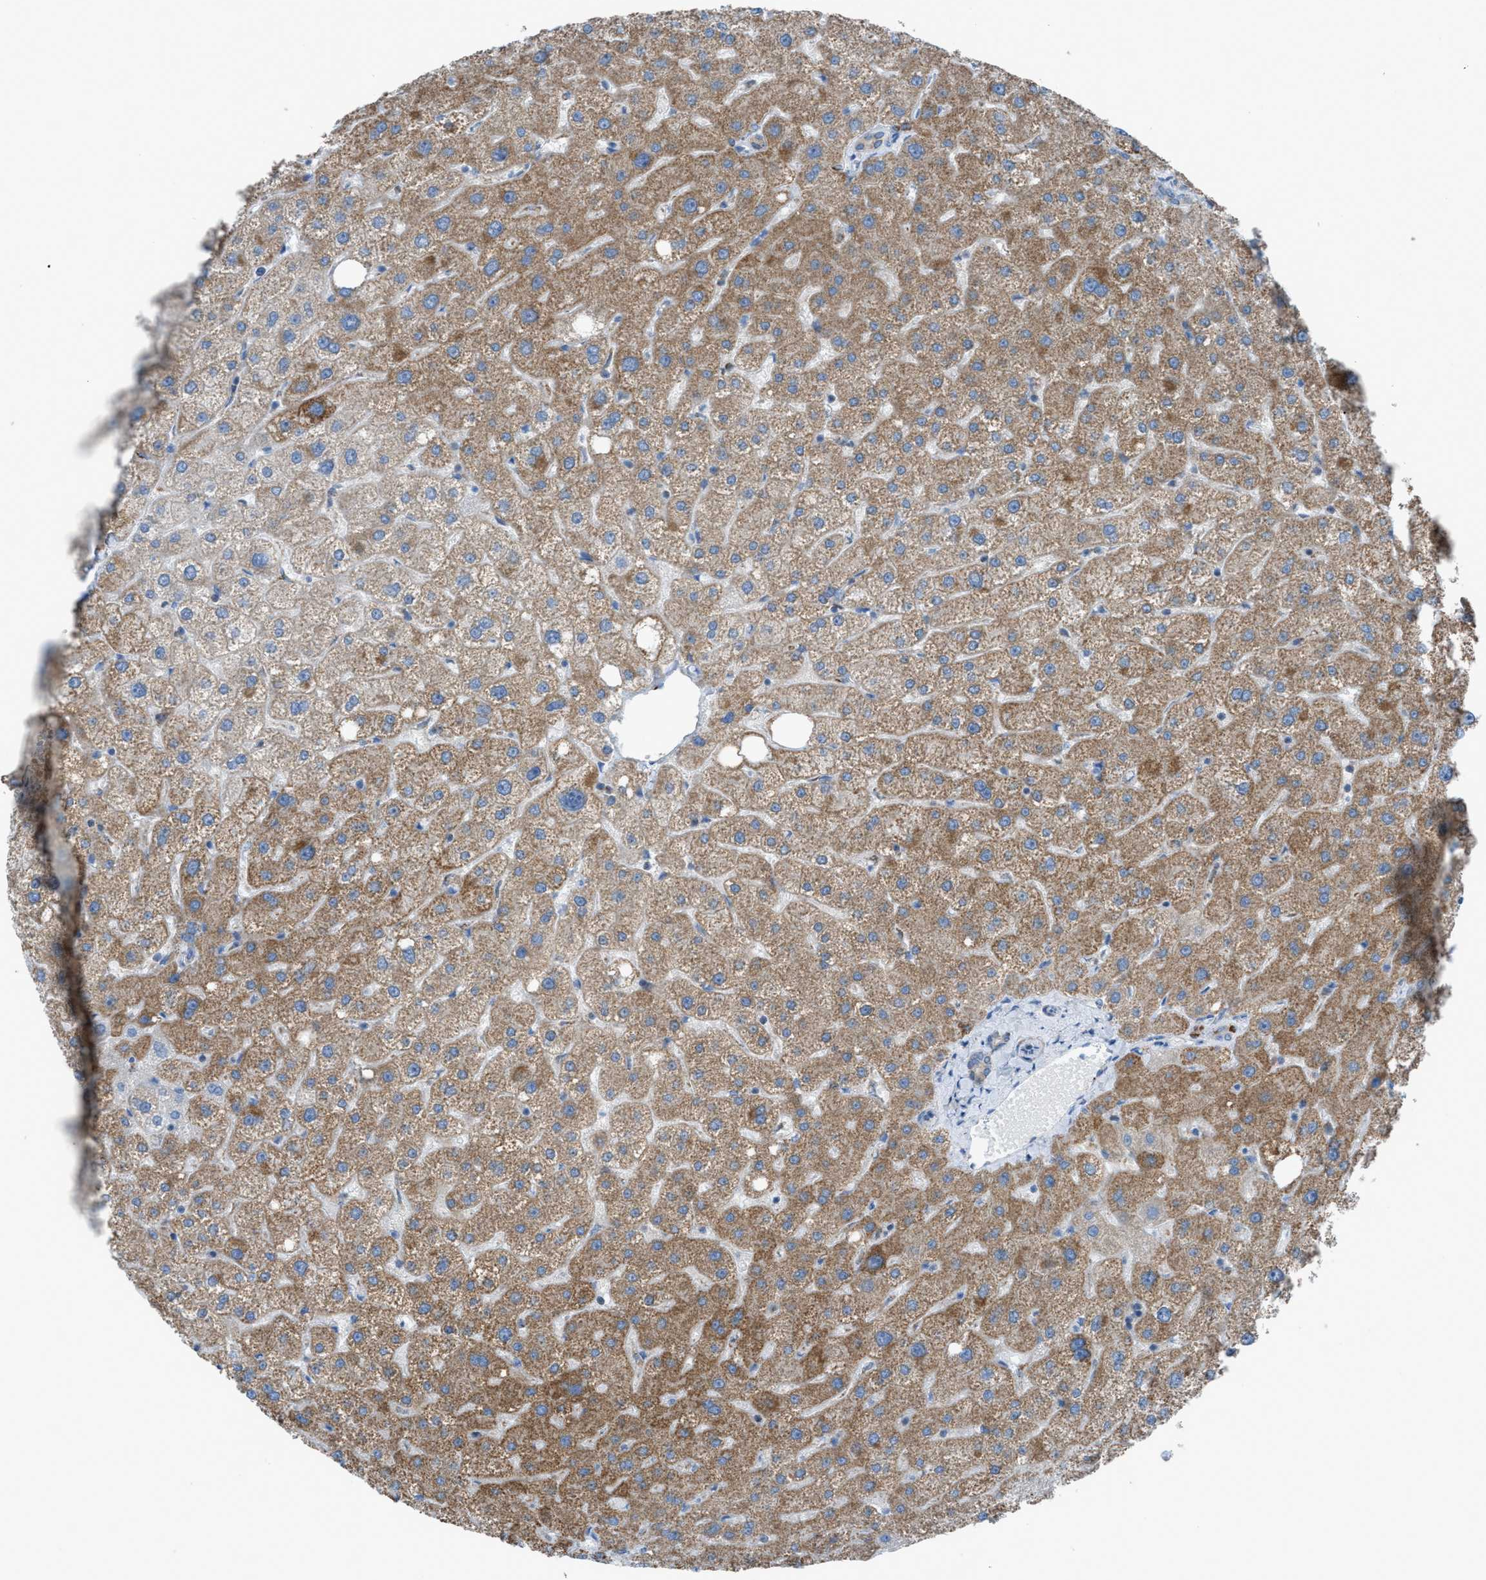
{"staining": {"intensity": "weak", "quantity": ">75%", "location": "cytoplasmic/membranous"}, "tissue": "liver", "cell_type": "Cholangiocytes", "image_type": "normal", "snomed": [{"axis": "morphology", "description": "Normal tissue, NOS"}, {"axis": "topography", "description": "Liver"}], "caption": "Protein analysis of unremarkable liver demonstrates weak cytoplasmic/membranous expression in approximately >75% of cholangiocytes.", "gene": "SRM", "patient": {"sex": "male", "age": 73}}